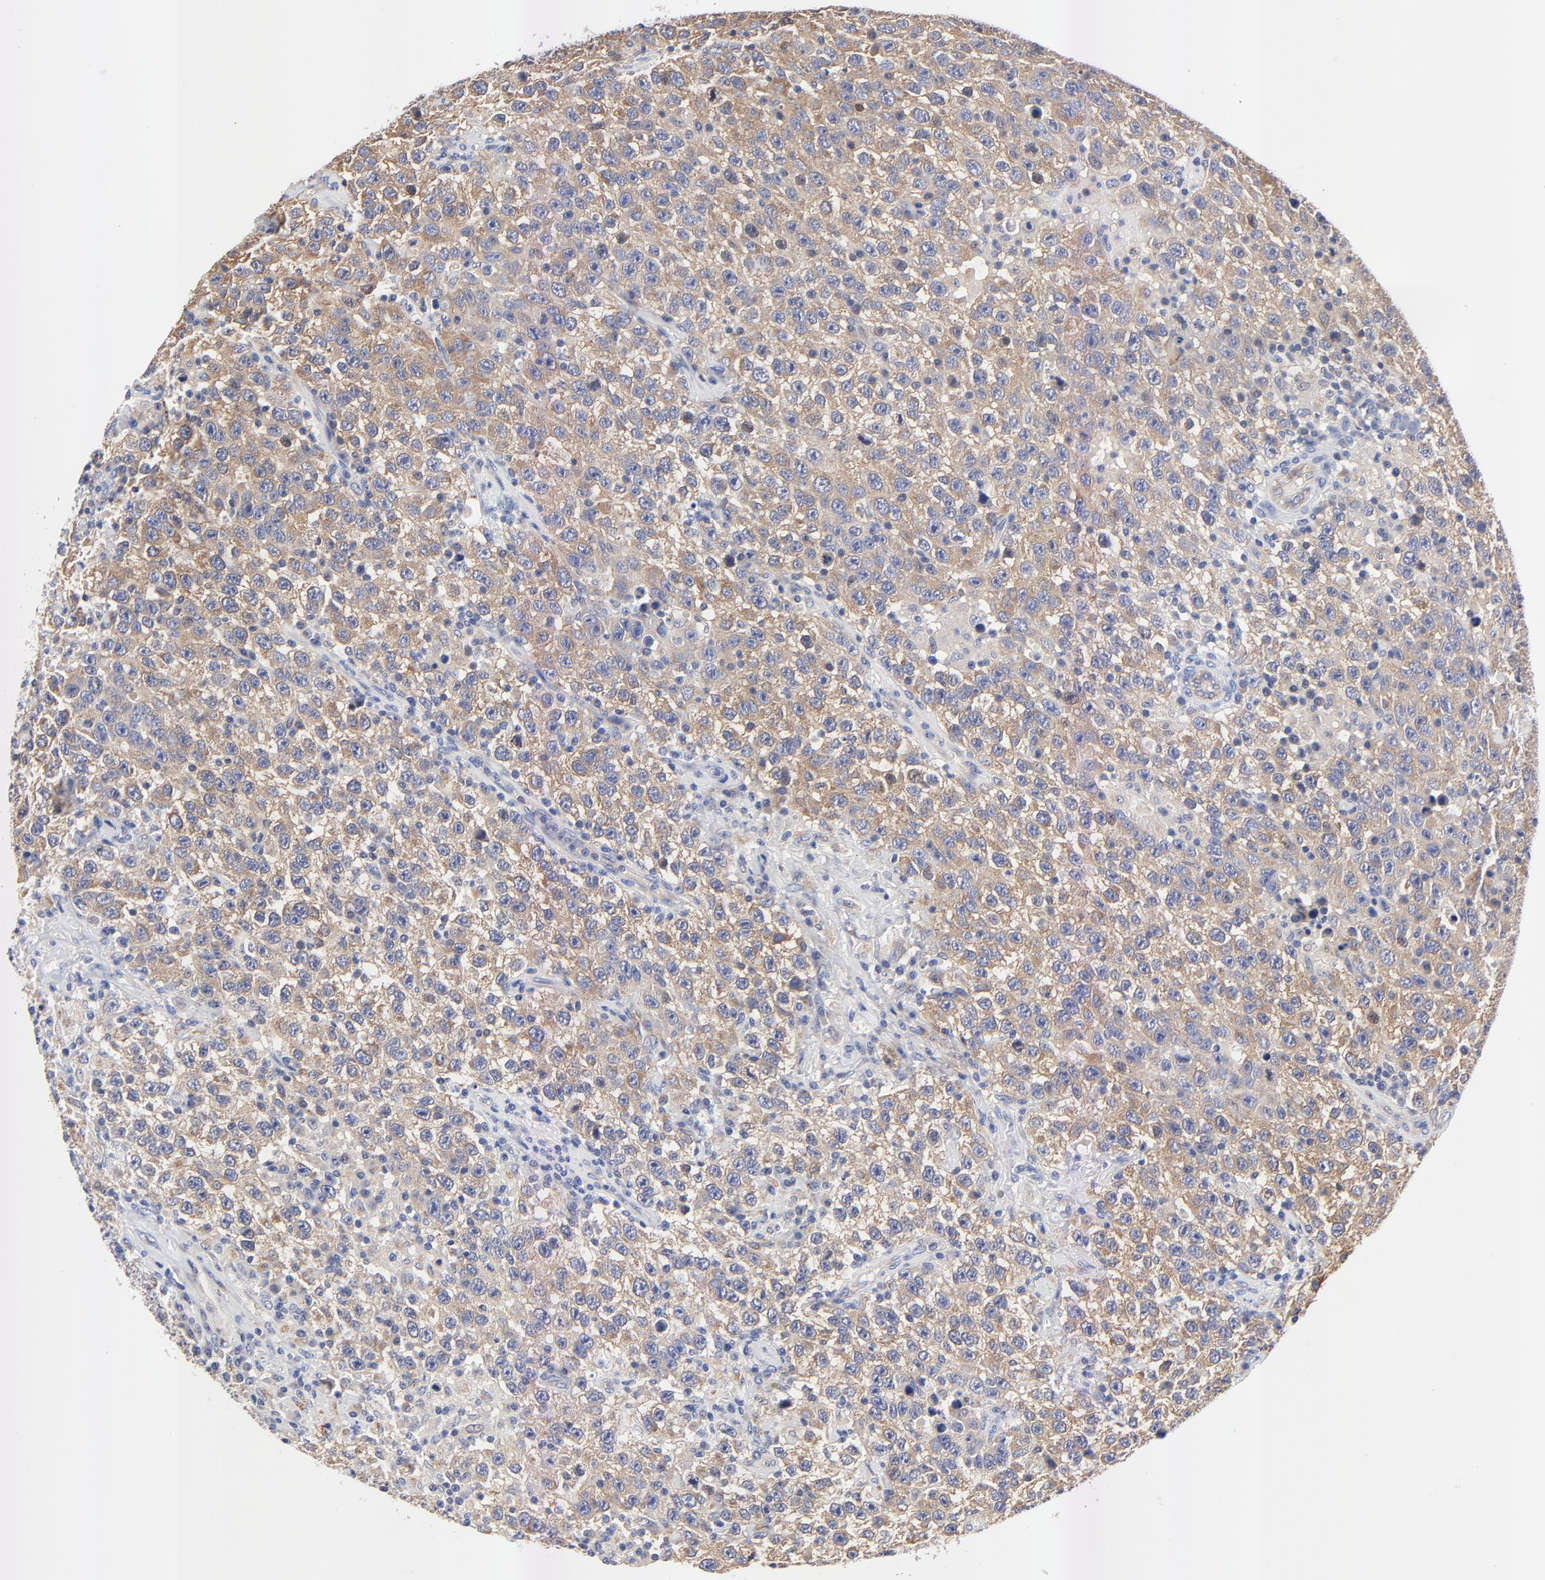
{"staining": {"intensity": "moderate", "quantity": ">75%", "location": "cytoplasmic/membranous"}, "tissue": "testis cancer", "cell_type": "Tumor cells", "image_type": "cancer", "snomed": [{"axis": "morphology", "description": "Seminoma, NOS"}, {"axis": "topography", "description": "Testis"}], "caption": "Moderate cytoplasmic/membranous expression is appreciated in about >75% of tumor cells in testis seminoma.", "gene": "FBXL2", "patient": {"sex": "male", "age": 41}}